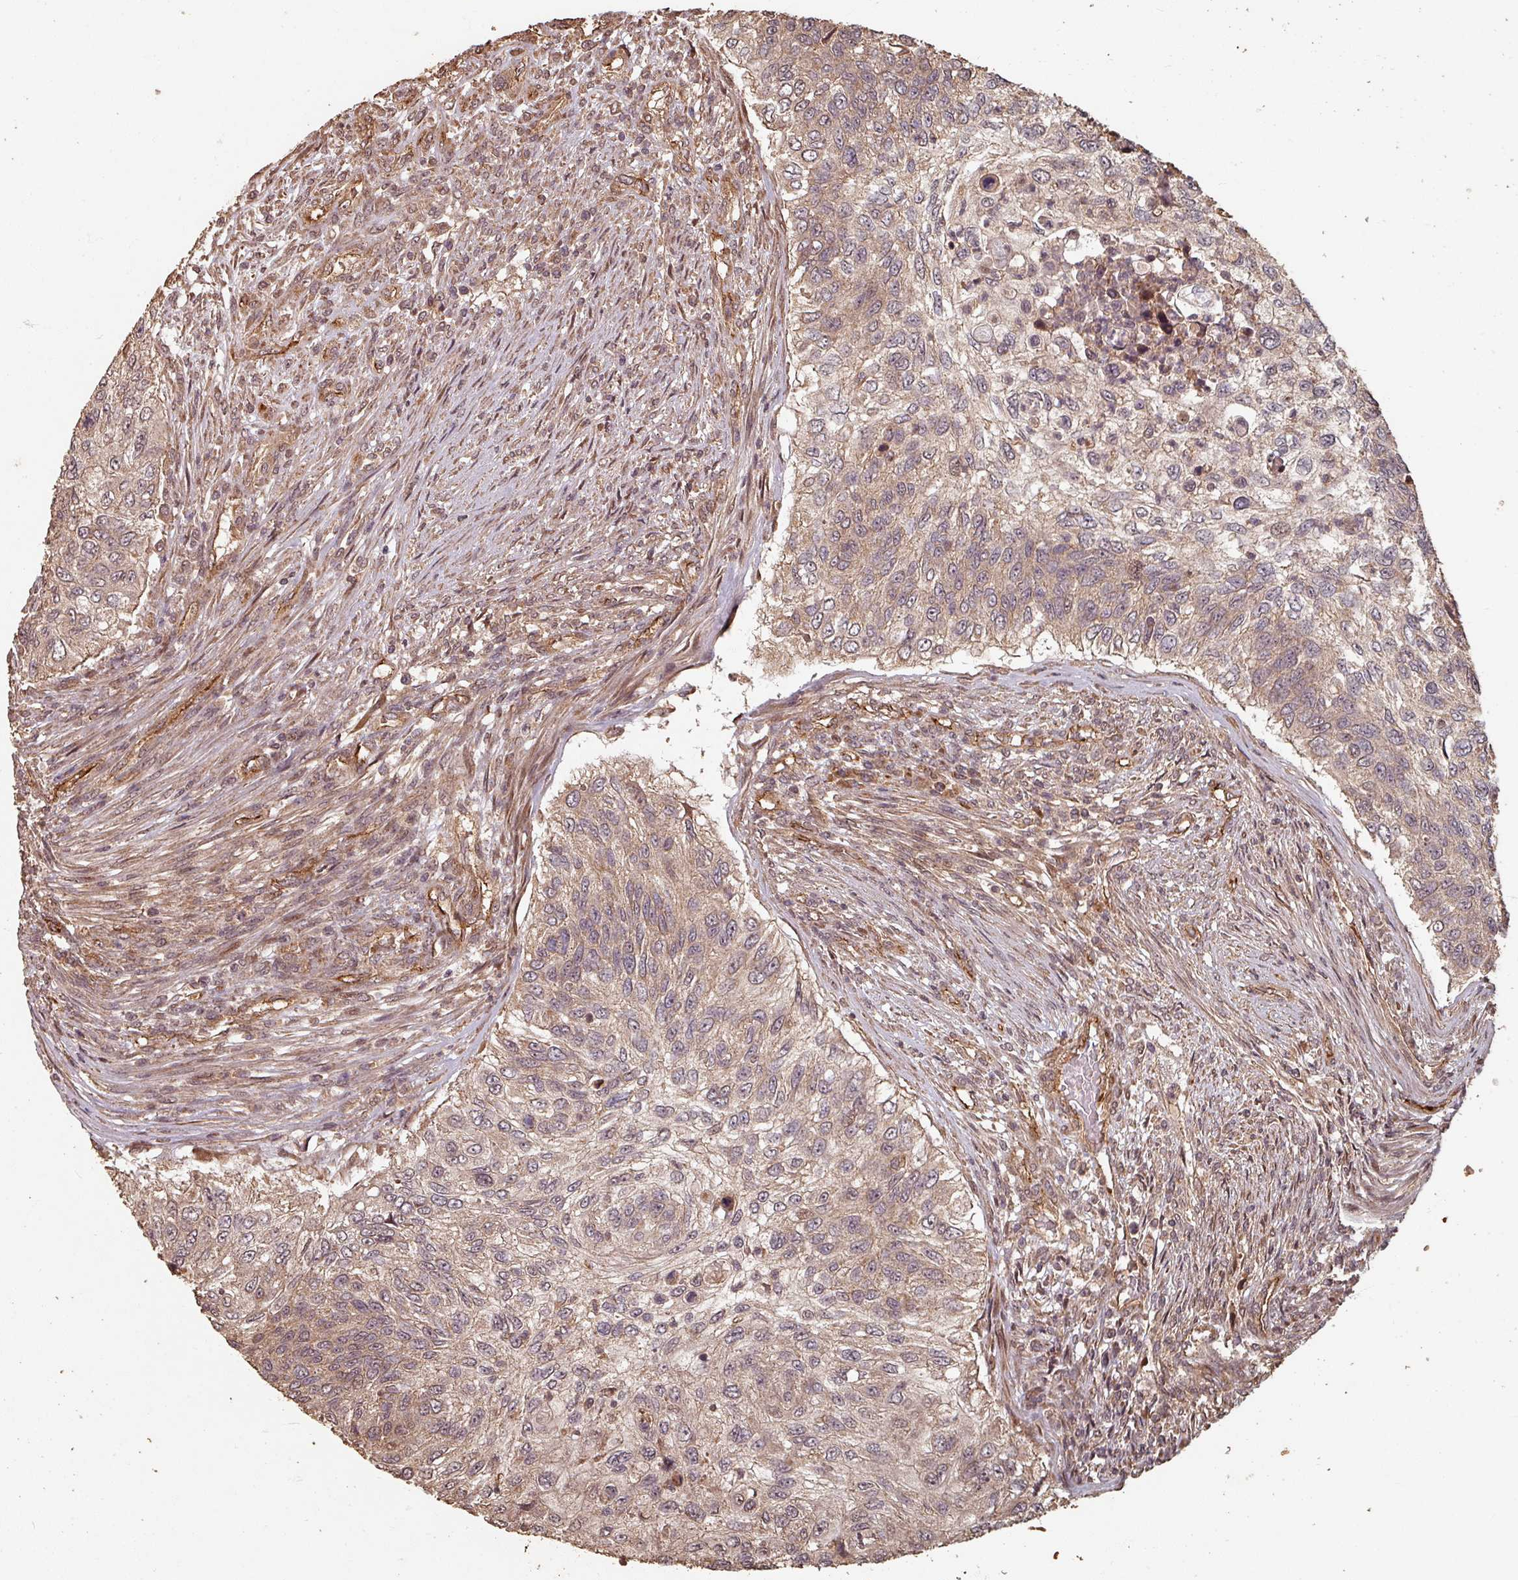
{"staining": {"intensity": "weak", "quantity": ">75%", "location": "cytoplasmic/membranous"}, "tissue": "urothelial cancer", "cell_type": "Tumor cells", "image_type": "cancer", "snomed": [{"axis": "morphology", "description": "Urothelial carcinoma, High grade"}, {"axis": "topography", "description": "Urinary bladder"}], "caption": "This is an image of immunohistochemistry (IHC) staining of high-grade urothelial carcinoma, which shows weak expression in the cytoplasmic/membranous of tumor cells.", "gene": "EID1", "patient": {"sex": "female", "age": 60}}